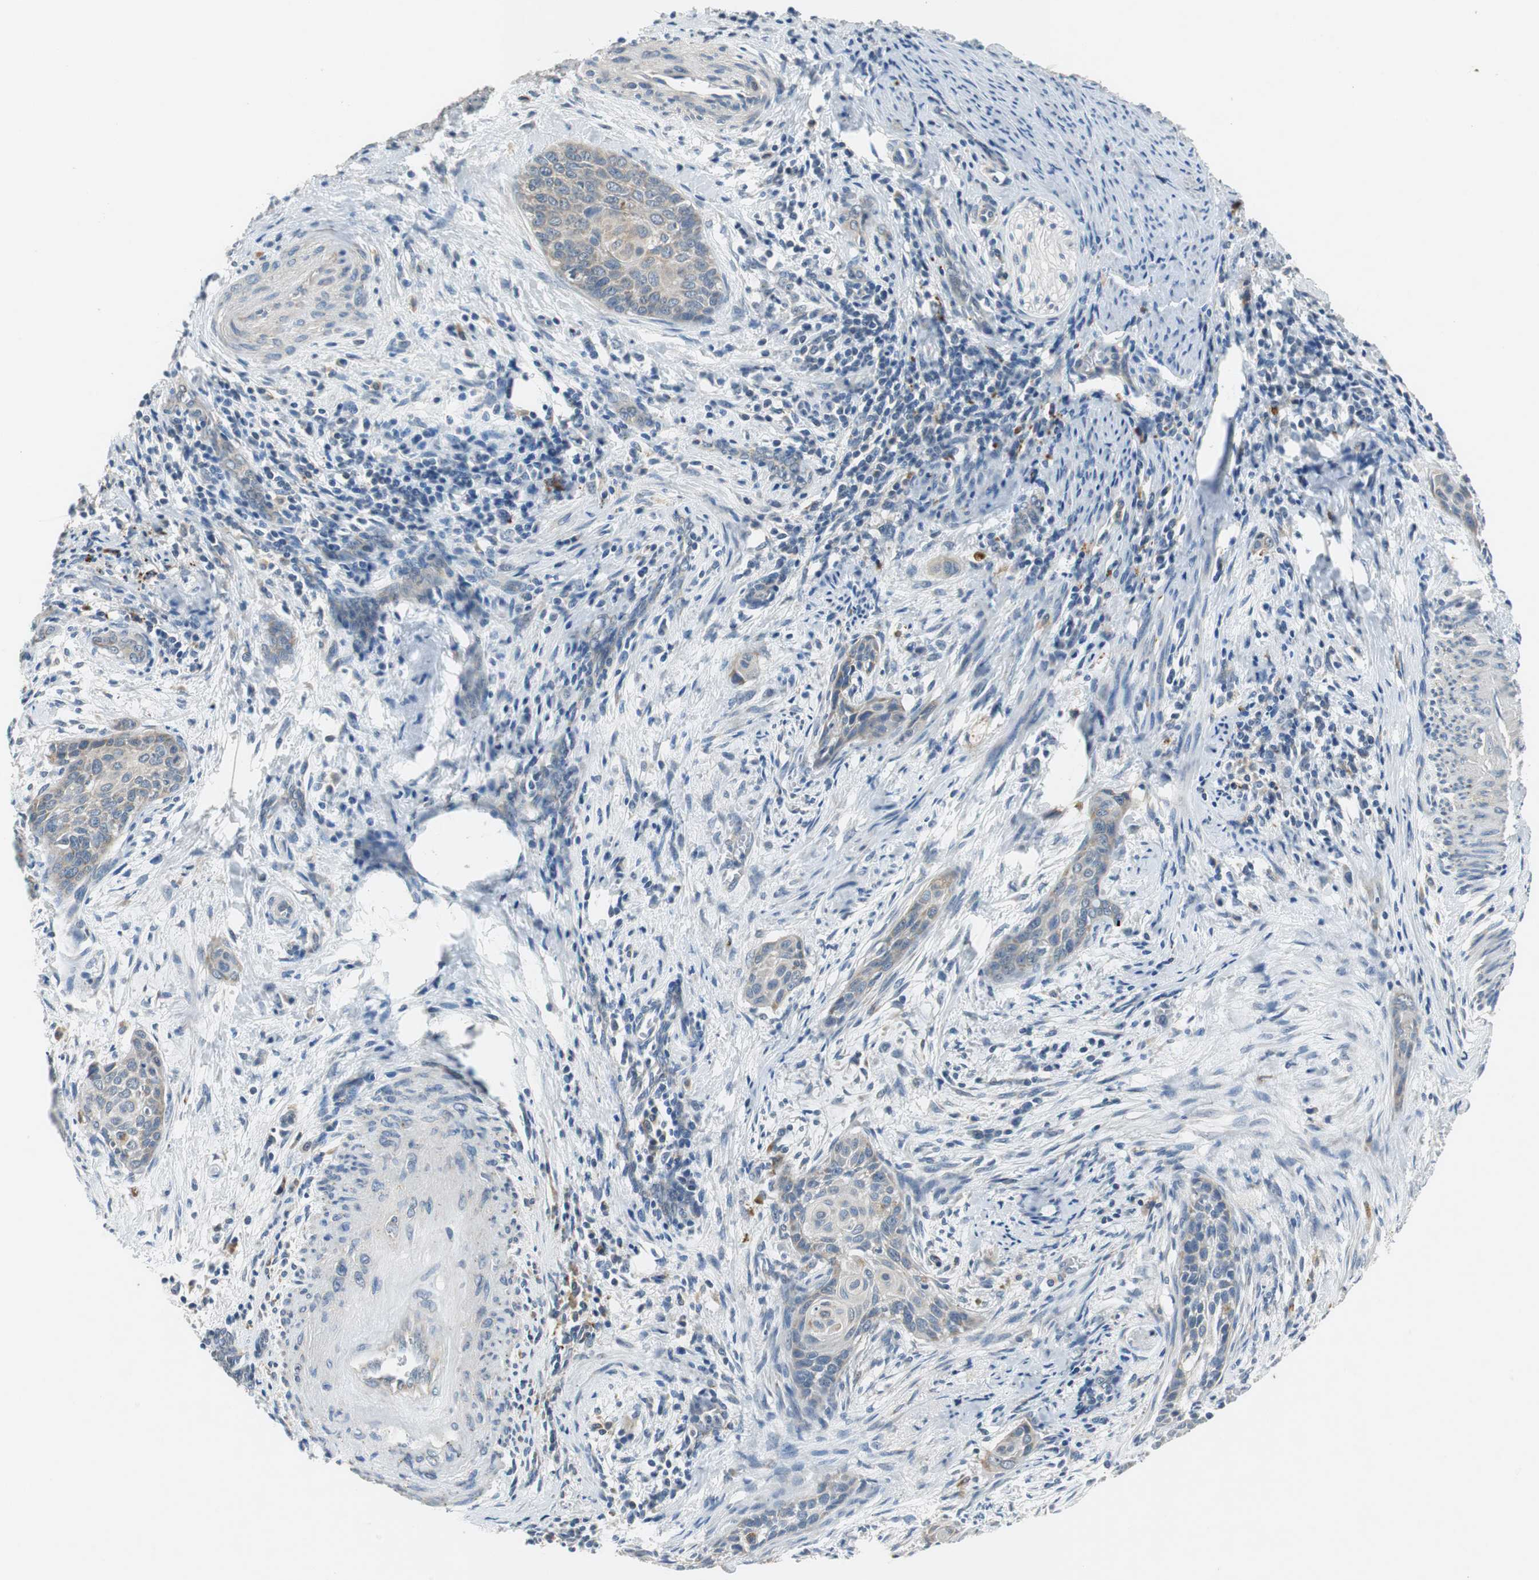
{"staining": {"intensity": "weak", "quantity": "<25%", "location": "cytoplasmic/membranous"}, "tissue": "cervical cancer", "cell_type": "Tumor cells", "image_type": "cancer", "snomed": [{"axis": "morphology", "description": "Squamous cell carcinoma, NOS"}, {"axis": "topography", "description": "Cervix"}], "caption": "High power microscopy image of an IHC photomicrograph of cervical squamous cell carcinoma, revealing no significant positivity in tumor cells. Nuclei are stained in blue.", "gene": "NLGN1", "patient": {"sex": "female", "age": 33}}